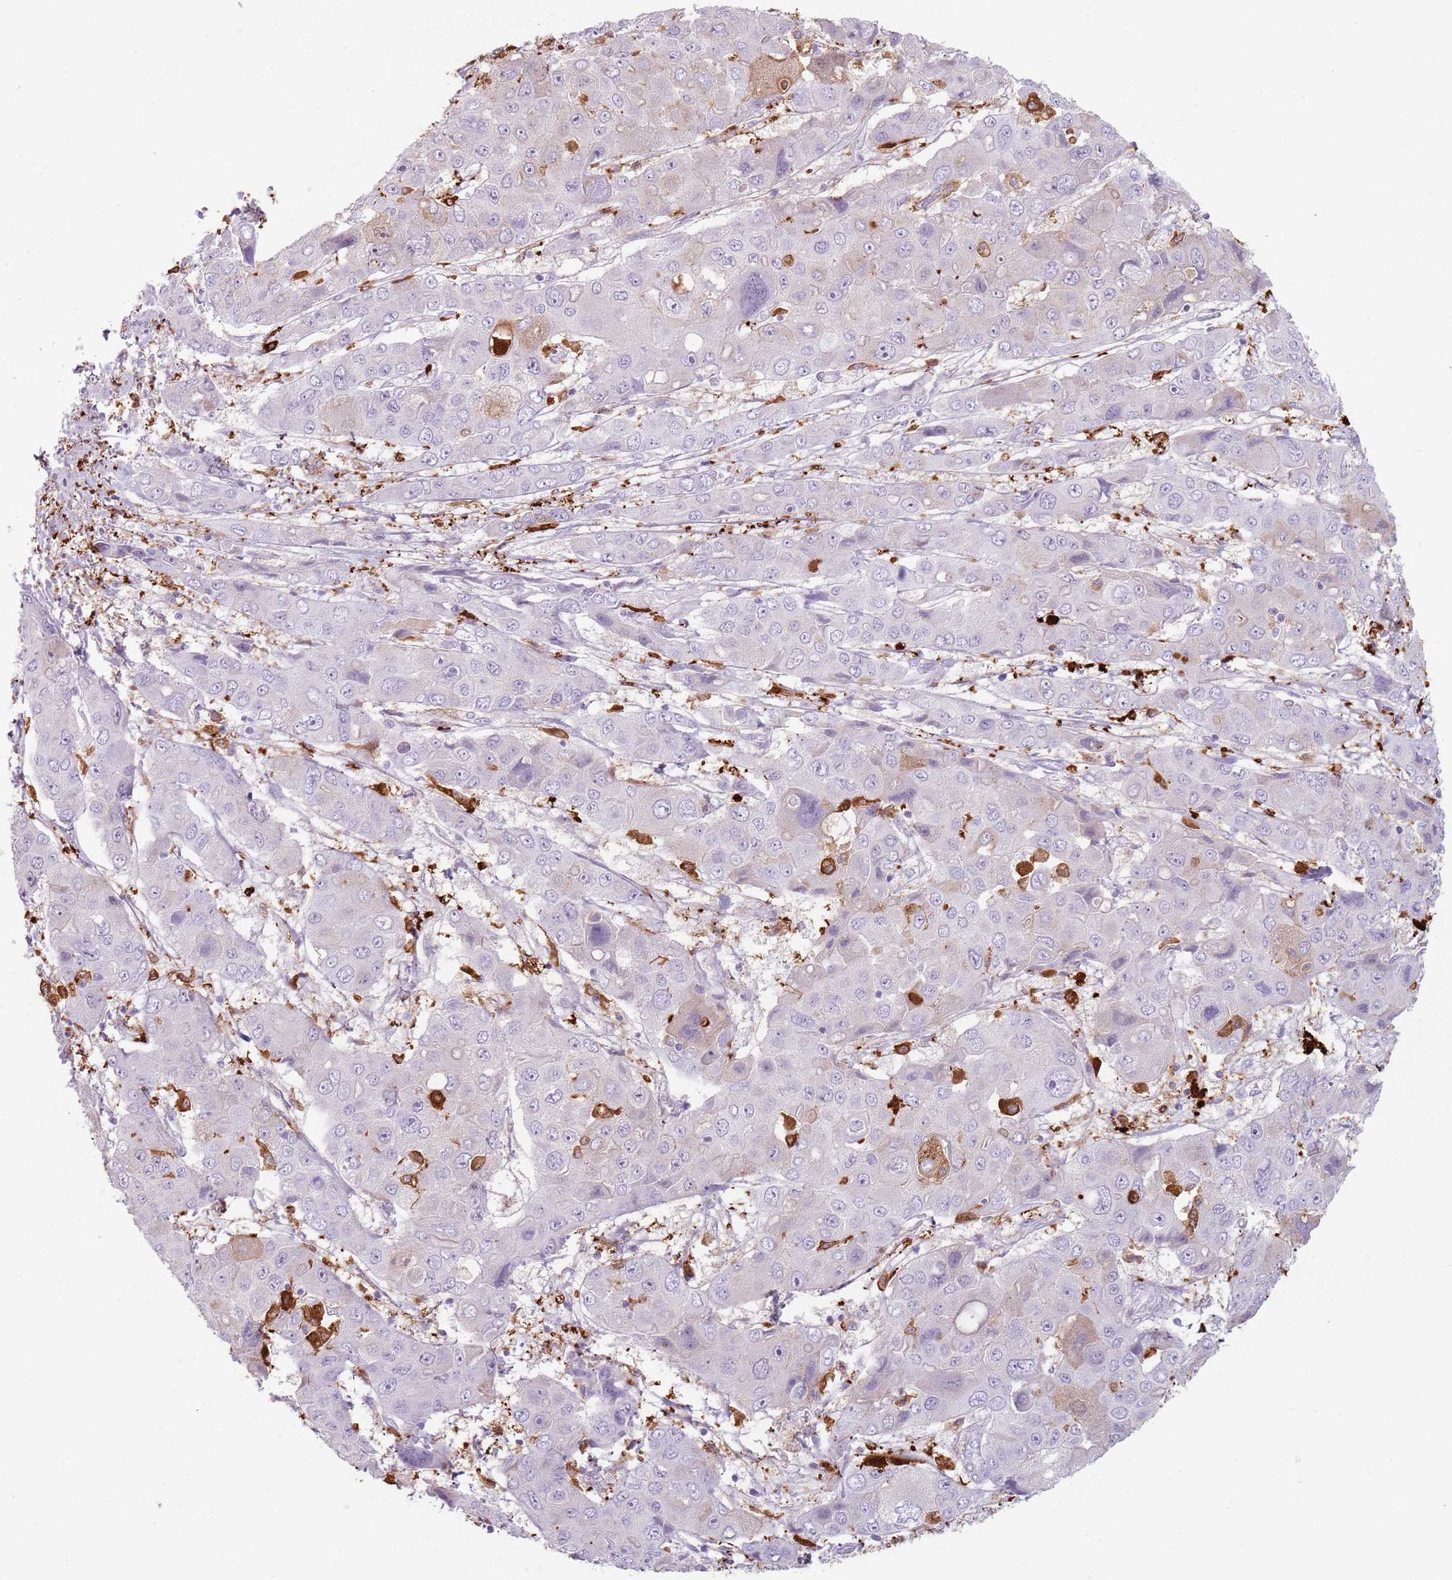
{"staining": {"intensity": "weak", "quantity": "<25%", "location": "cytoplasmic/membranous"}, "tissue": "liver cancer", "cell_type": "Tumor cells", "image_type": "cancer", "snomed": [{"axis": "morphology", "description": "Cholangiocarcinoma"}, {"axis": "topography", "description": "Liver"}], "caption": "Liver cancer stained for a protein using immunohistochemistry shows no staining tumor cells.", "gene": "GDPGP1", "patient": {"sex": "male", "age": 67}}